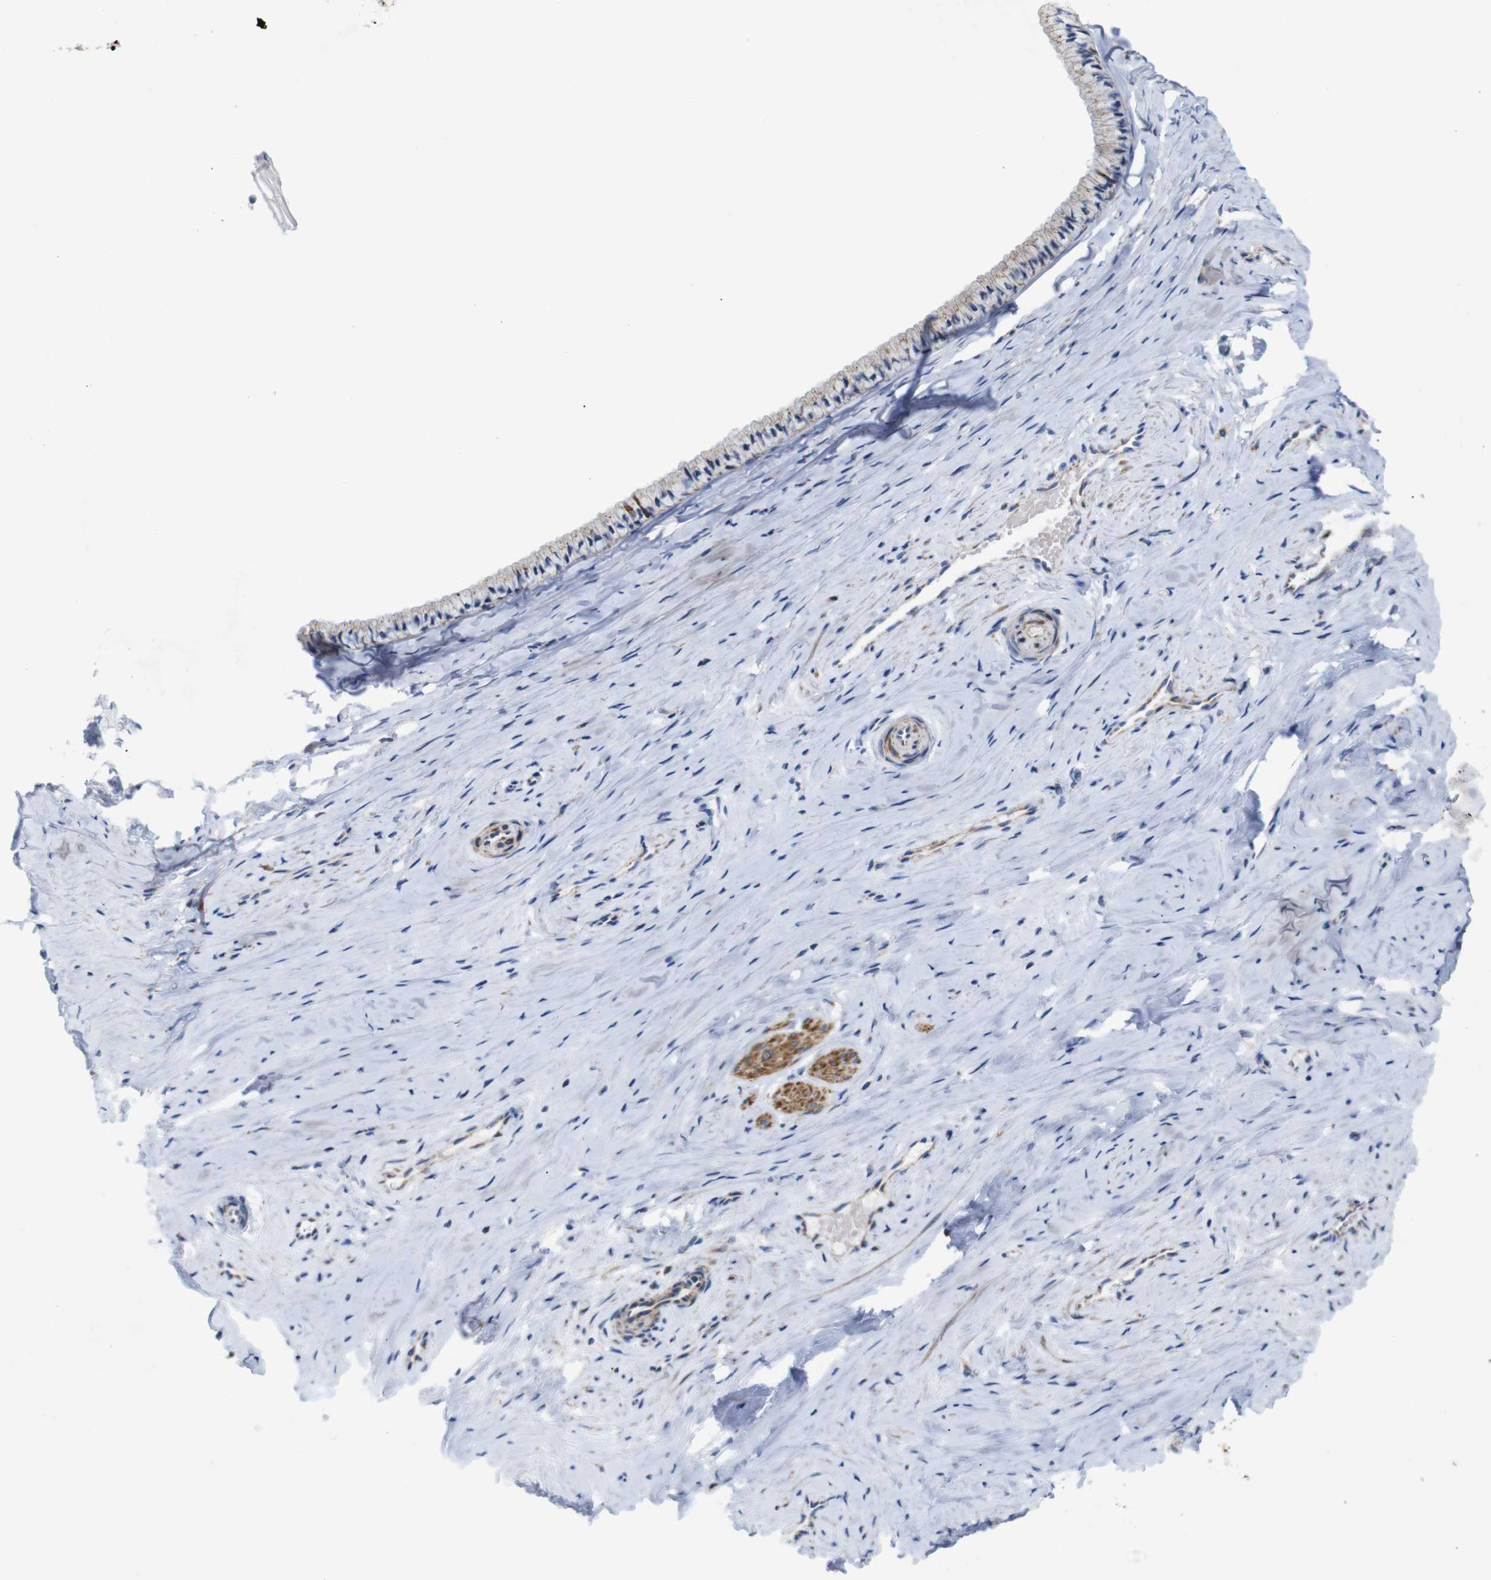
{"staining": {"intensity": "moderate", "quantity": ">75%", "location": "cytoplasmic/membranous"}, "tissue": "cervix", "cell_type": "Glandular cells", "image_type": "normal", "snomed": [{"axis": "morphology", "description": "Normal tissue, NOS"}, {"axis": "topography", "description": "Cervix"}], "caption": "A histopathology image showing moderate cytoplasmic/membranous staining in about >75% of glandular cells in normal cervix, as visualized by brown immunohistochemical staining.", "gene": "FAM171B", "patient": {"sex": "female", "age": 39}}